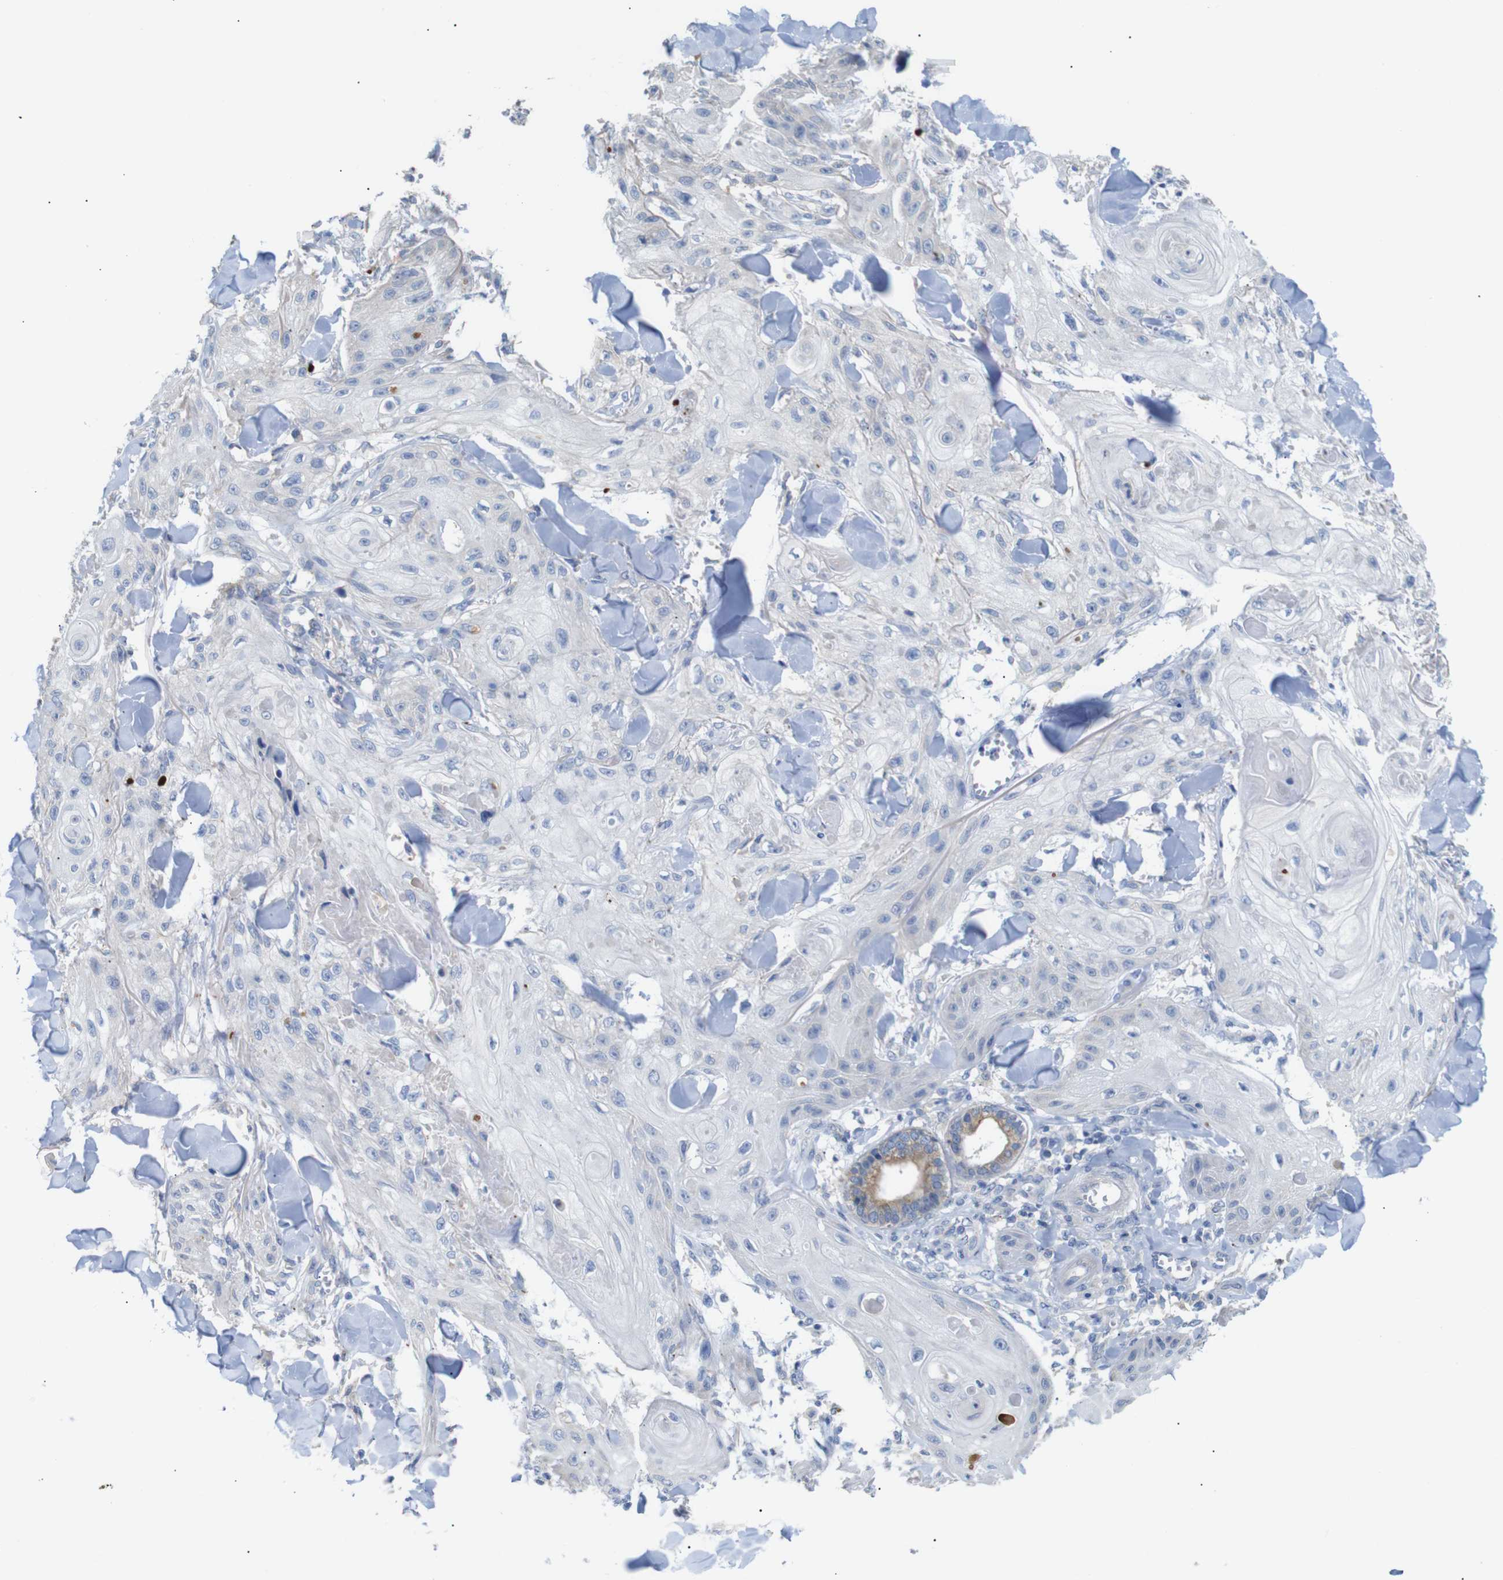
{"staining": {"intensity": "negative", "quantity": "none", "location": "none"}, "tissue": "skin cancer", "cell_type": "Tumor cells", "image_type": "cancer", "snomed": [{"axis": "morphology", "description": "Squamous cell carcinoma, NOS"}, {"axis": "topography", "description": "Skin"}], "caption": "The photomicrograph exhibits no staining of tumor cells in skin cancer.", "gene": "ALOX15", "patient": {"sex": "male", "age": 74}}